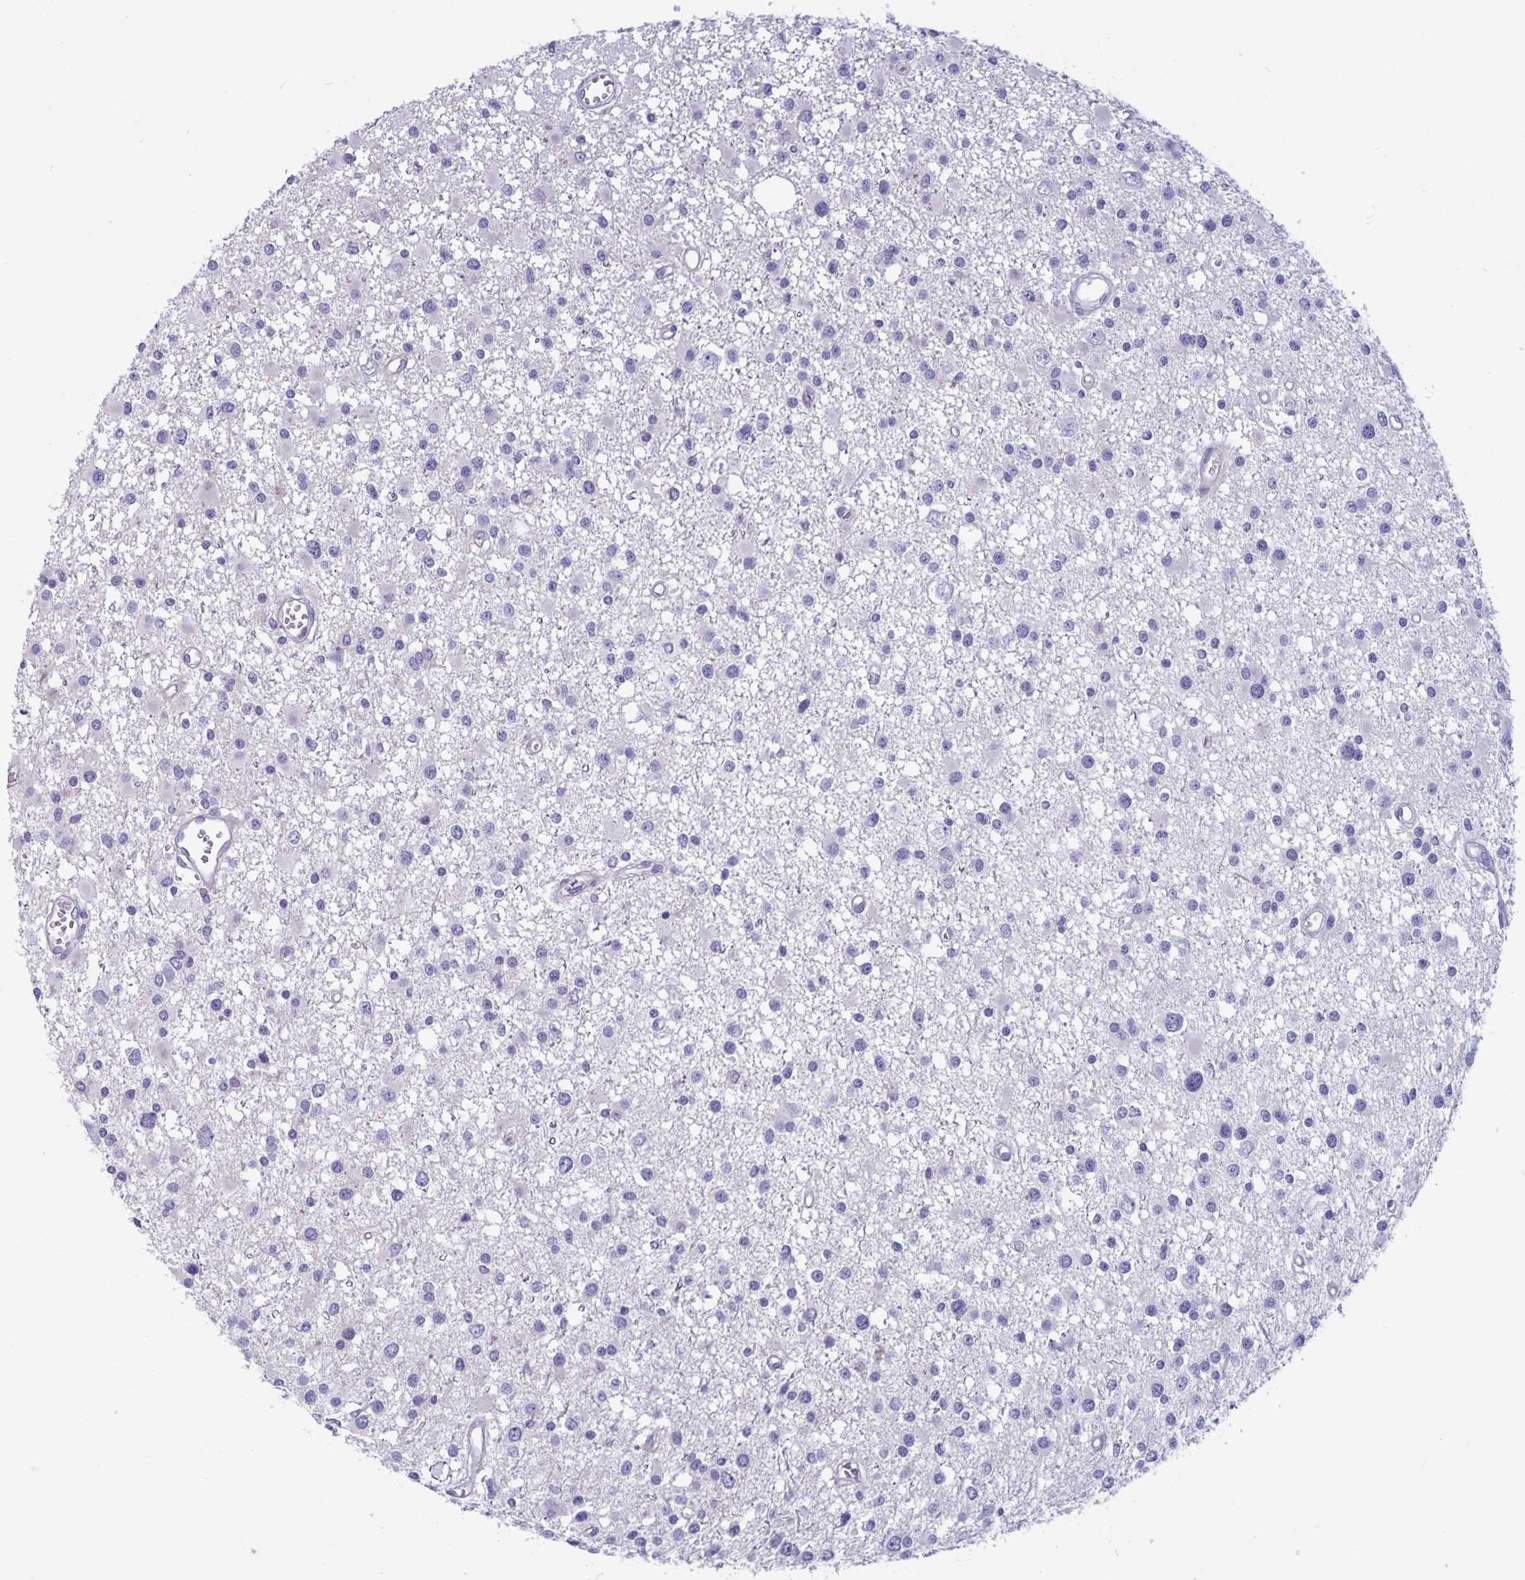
{"staining": {"intensity": "negative", "quantity": "none", "location": "none"}, "tissue": "glioma", "cell_type": "Tumor cells", "image_type": "cancer", "snomed": [{"axis": "morphology", "description": "Glioma, malignant, High grade"}, {"axis": "topography", "description": "Brain"}], "caption": "High magnification brightfield microscopy of malignant glioma (high-grade) stained with DAB (brown) and counterstained with hematoxylin (blue): tumor cells show no significant positivity.", "gene": "PLCB3", "patient": {"sex": "male", "age": 54}}